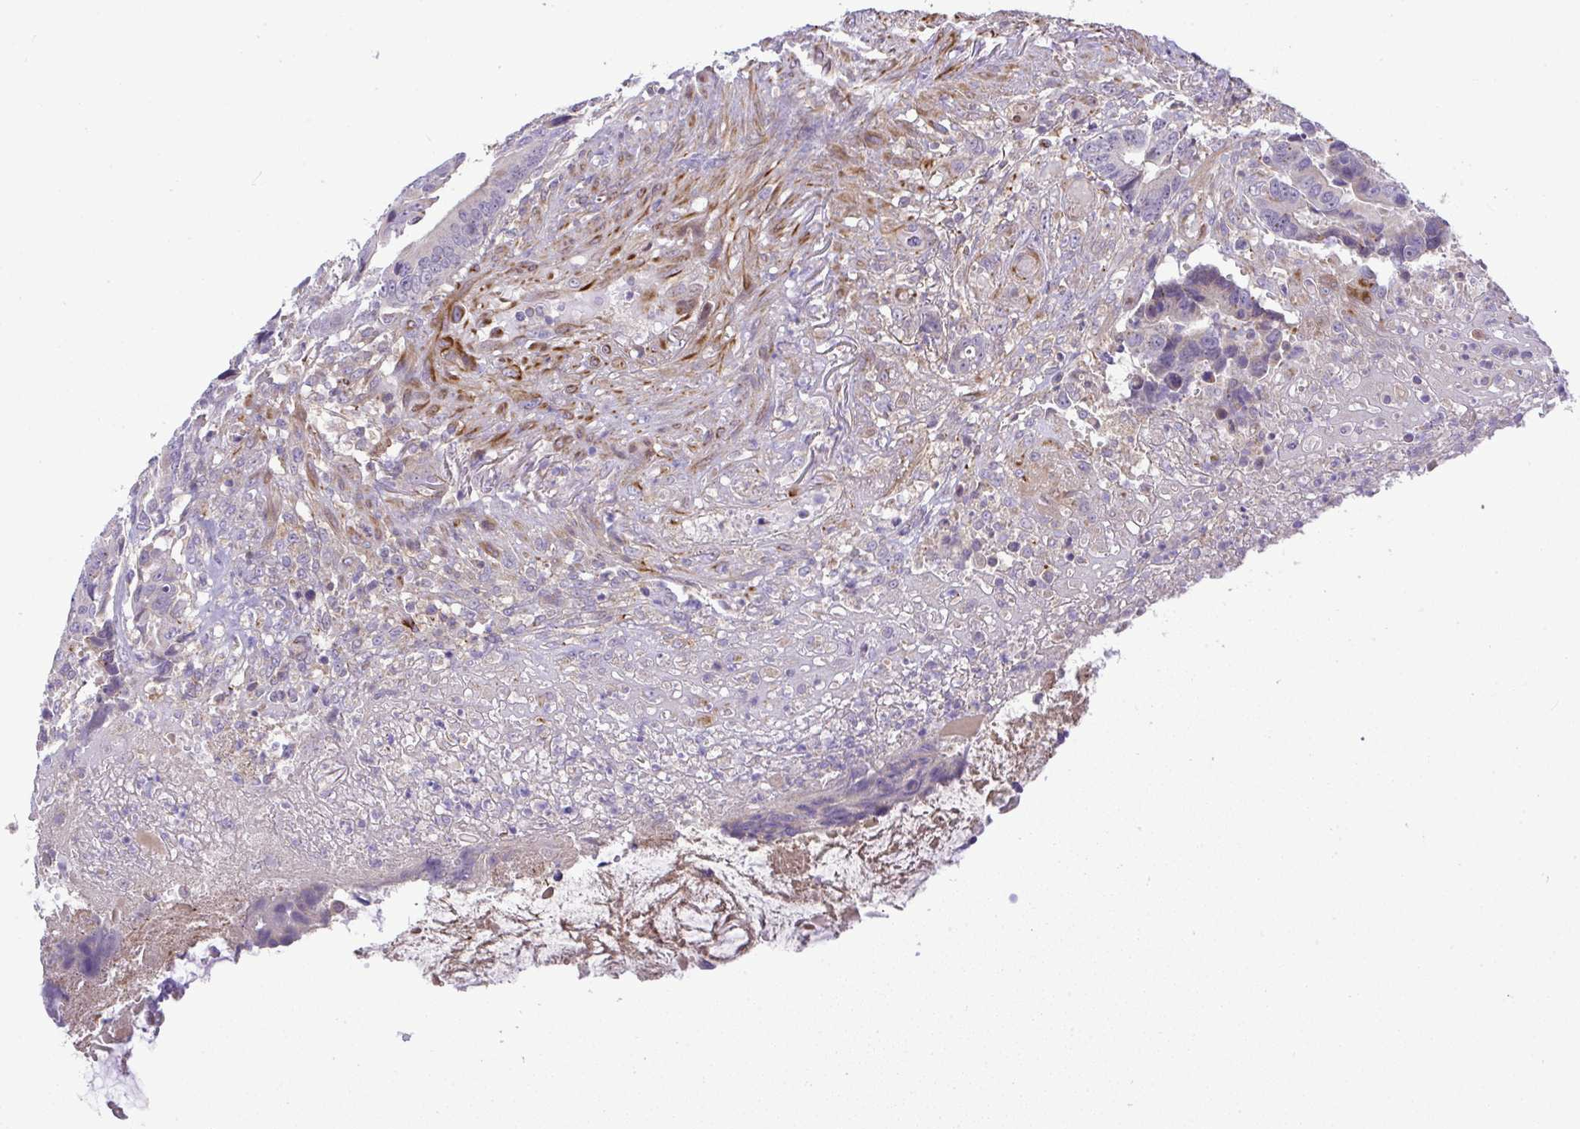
{"staining": {"intensity": "negative", "quantity": "none", "location": "none"}, "tissue": "colorectal cancer", "cell_type": "Tumor cells", "image_type": "cancer", "snomed": [{"axis": "morphology", "description": "Adenocarcinoma, NOS"}, {"axis": "topography", "description": "Colon"}], "caption": "This is a photomicrograph of immunohistochemistry (IHC) staining of colorectal cancer (adenocarcinoma), which shows no expression in tumor cells. (Immunohistochemistry, brightfield microscopy, high magnification).", "gene": "GRID2", "patient": {"sex": "male", "age": 87}}